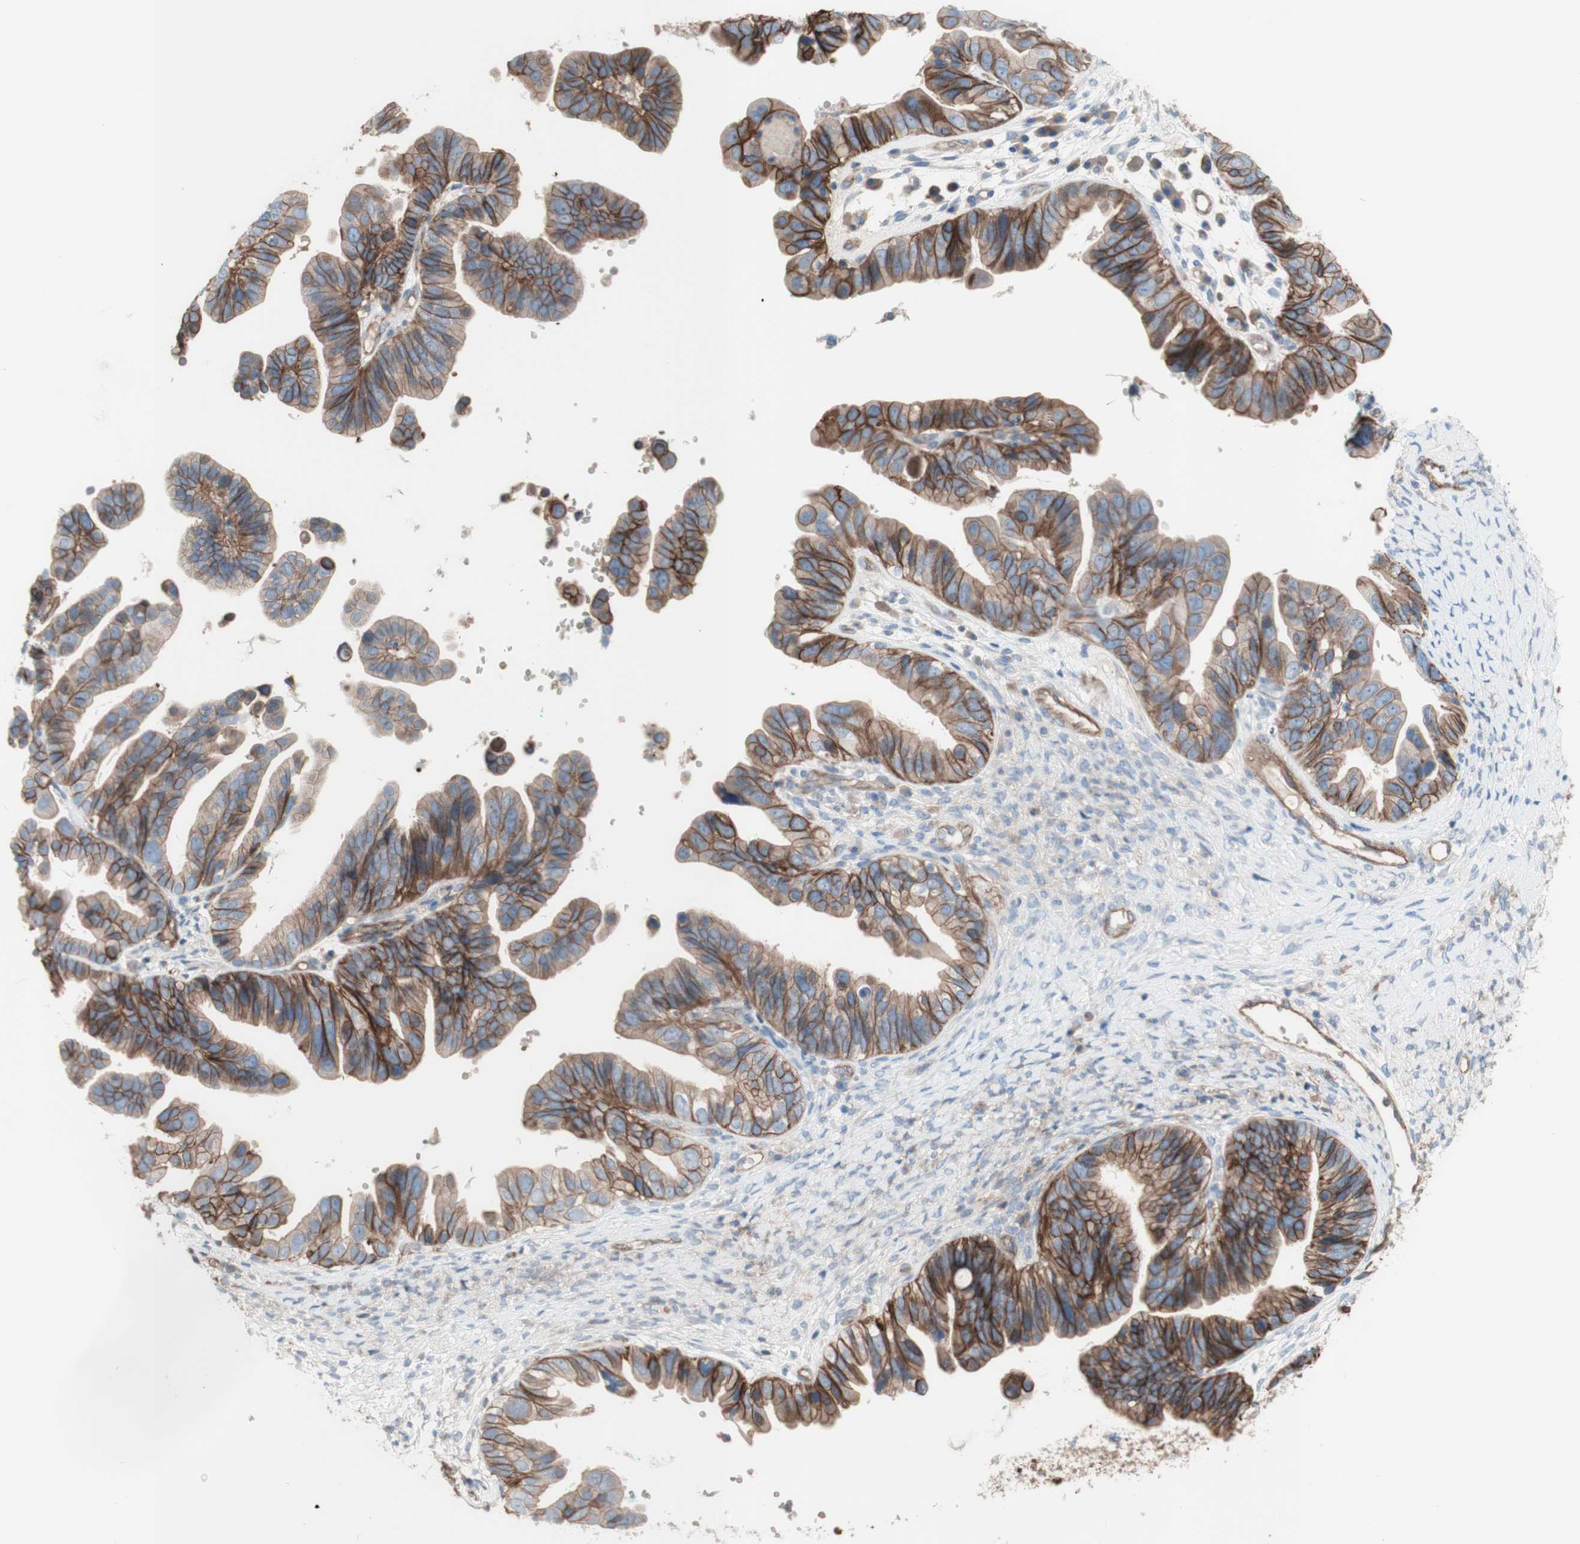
{"staining": {"intensity": "moderate", "quantity": ">75%", "location": "cytoplasmic/membranous"}, "tissue": "ovarian cancer", "cell_type": "Tumor cells", "image_type": "cancer", "snomed": [{"axis": "morphology", "description": "Cystadenocarcinoma, serous, NOS"}, {"axis": "topography", "description": "Ovary"}], "caption": "A medium amount of moderate cytoplasmic/membranous staining is present in approximately >75% of tumor cells in ovarian serous cystadenocarcinoma tissue.", "gene": "CD46", "patient": {"sex": "female", "age": 56}}